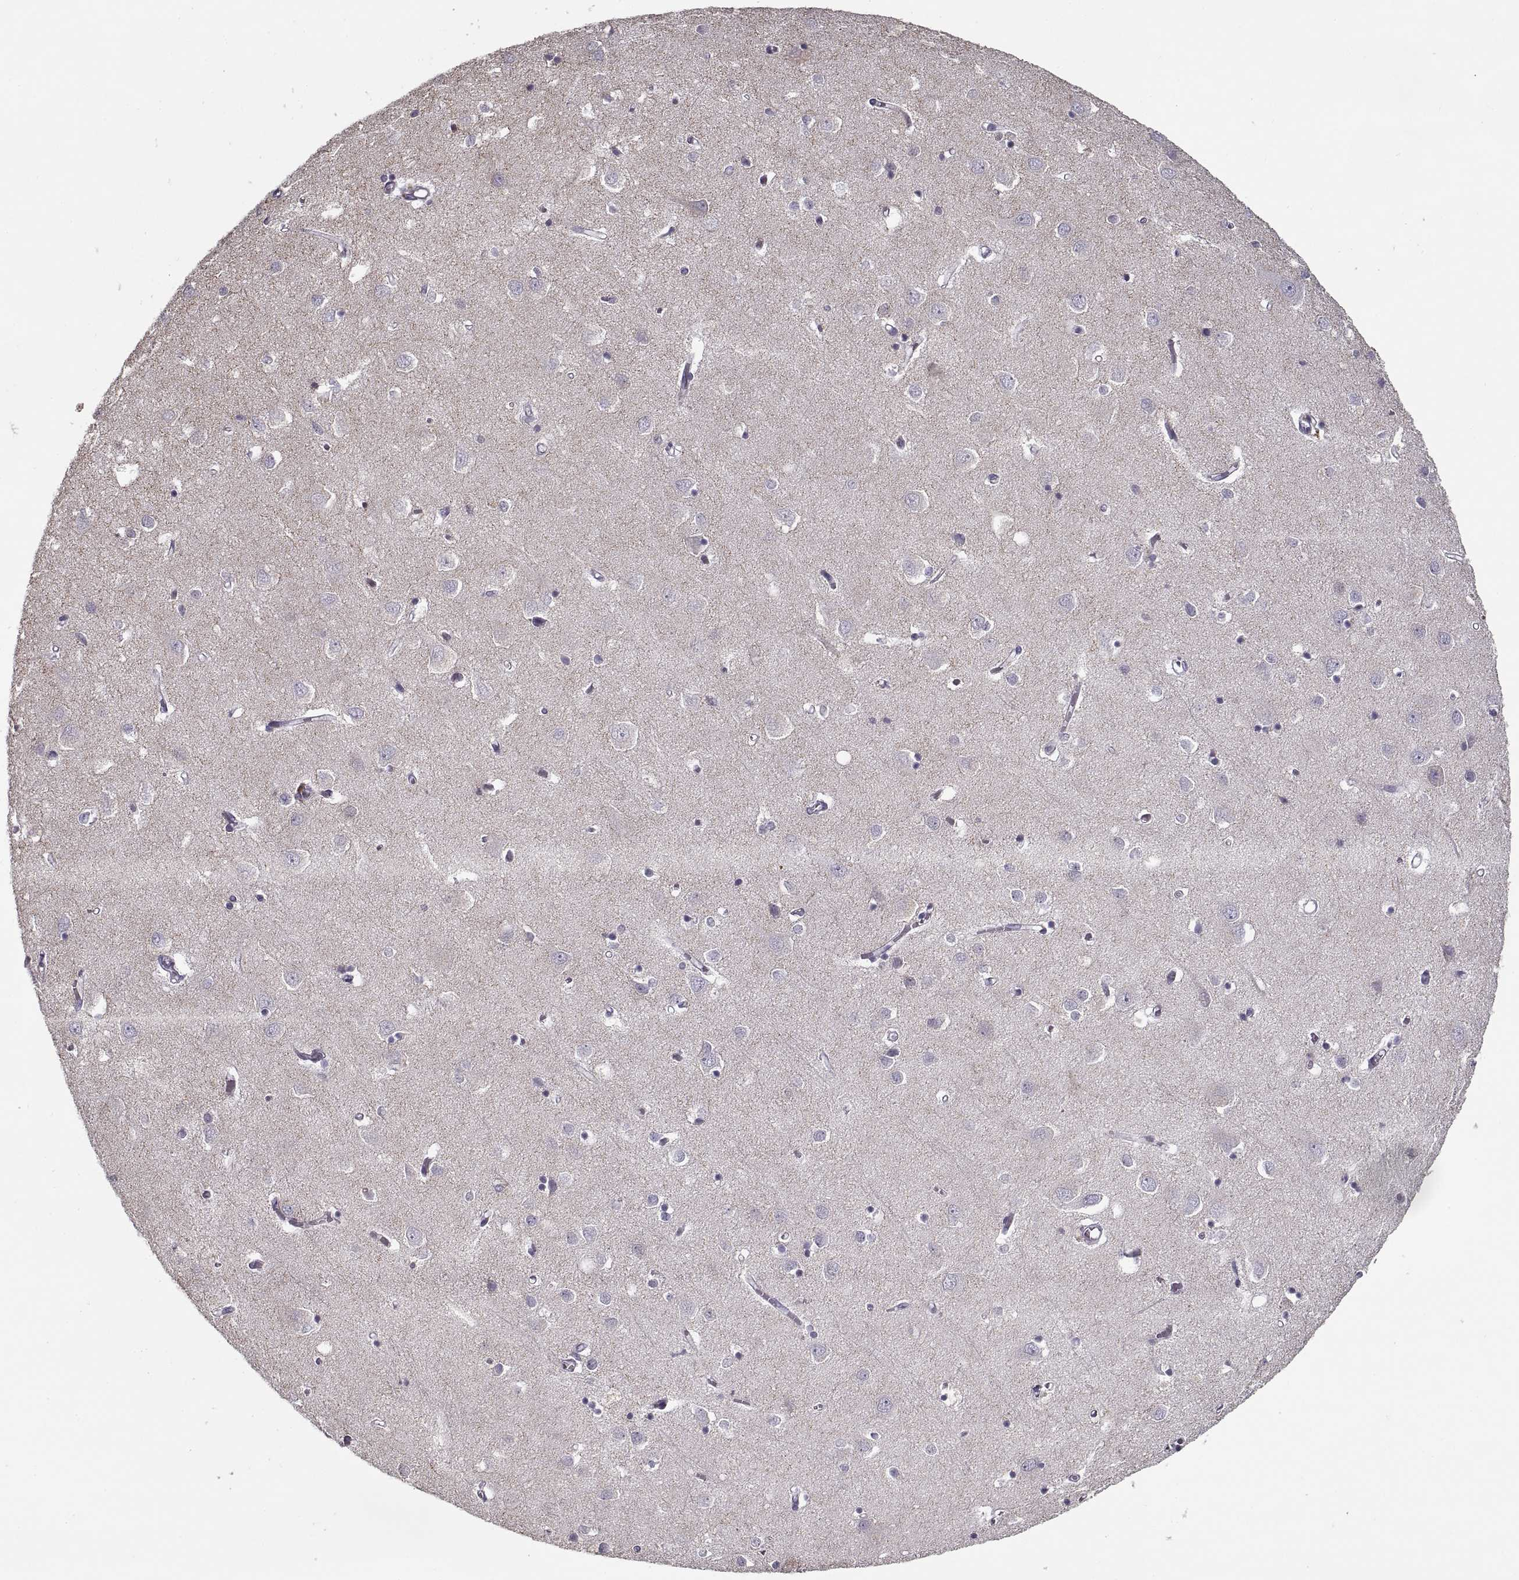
{"staining": {"intensity": "negative", "quantity": "none", "location": "none"}, "tissue": "cerebral cortex", "cell_type": "Endothelial cells", "image_type": "normal", "snomed": [{"axis": "morphology", "description": "Normal tissue, NOS"}, {"axis": "topography", "description": "Cerebral cortex"}], "caption": "The image displays no significant staining in endothelial cells of cerebral cortex.", "gene": "GAD2", "patient": {"sex": "male", "age": 70}}